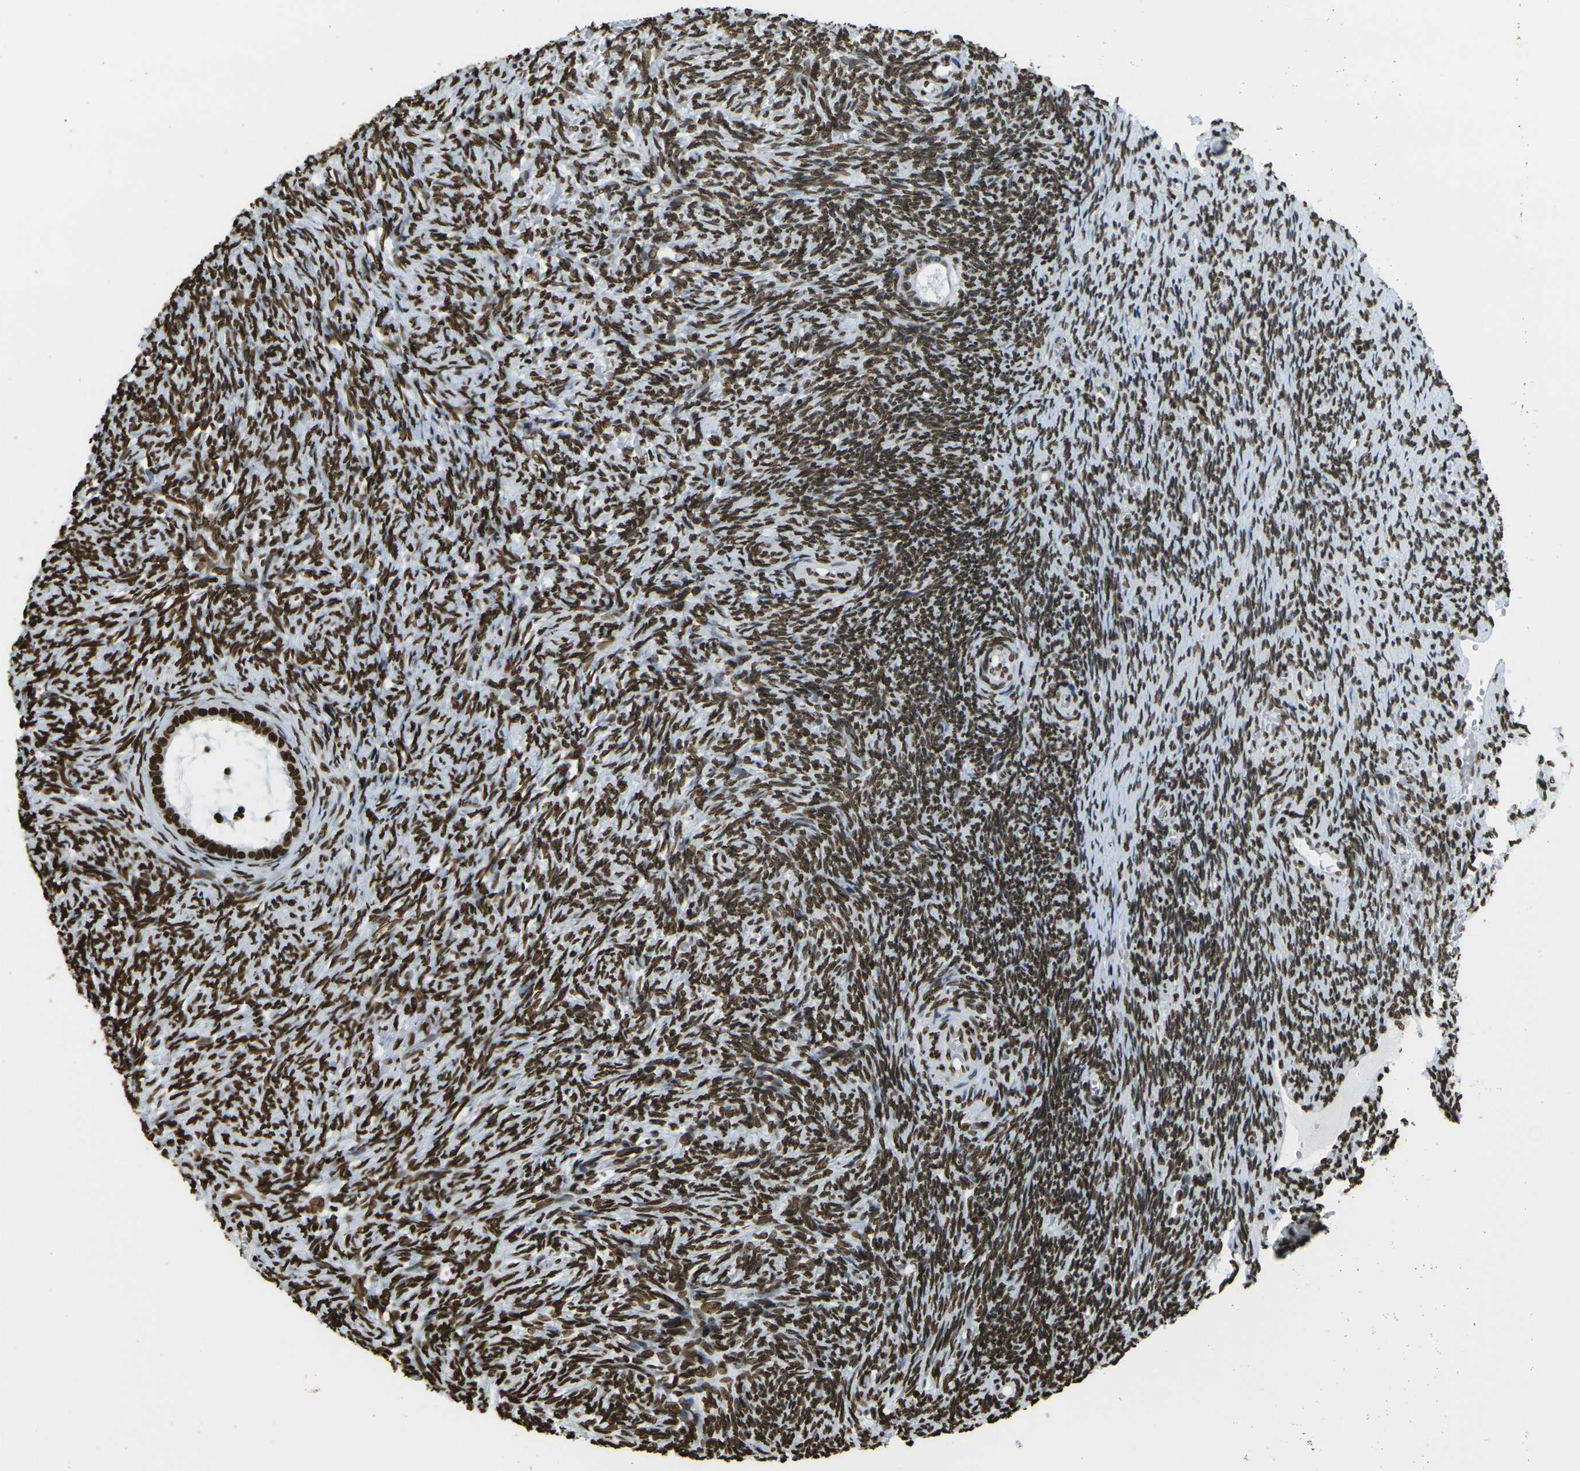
{"staining": {"intensity": "strong", "quantity": ">75%", "location": "nuclear"}, "tissue": "ovary", "cell_type": "Follicle cells", "image_type": "normal", "snomed": [{"axis": "morphology", "description": "Normal tissue, NOS"}, {"axis": "topography", "description": "Ovary"}], "caption": "DAB (3,3'-diaminobenzidine) immunohistochemical staining of benign ovary demonstrates strong nuclear protein expression in about >75% of follicle cells. (brown staining indicates protein expression, while blue staining denotes nuclei).", "gene": "H1", "patient": {"sex": "female", "age": 41}}